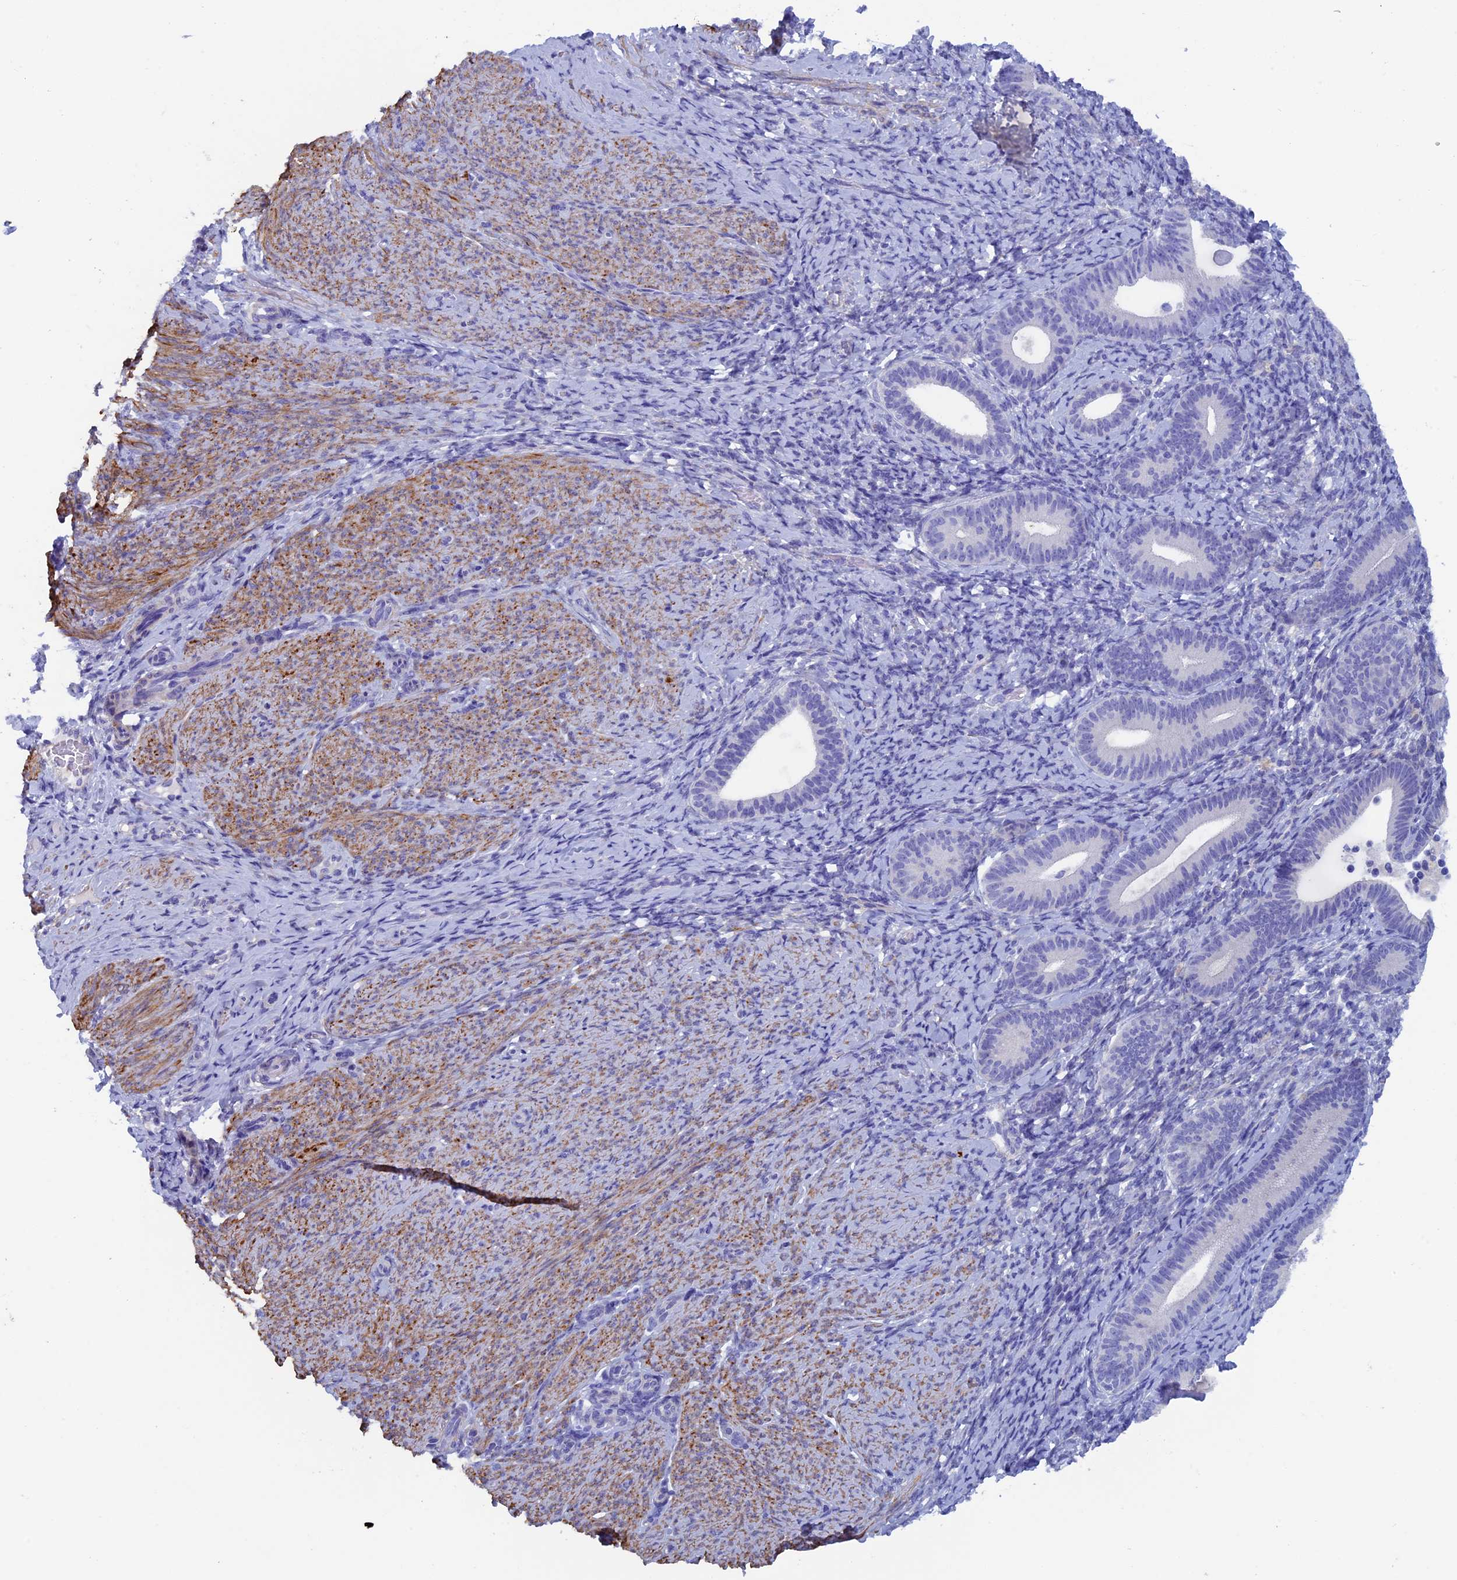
{"staining": {"intensity": "negative", "quantity": "none", "location": "none"}, "tissue": "endometrium", "cell_type": "Cells in endometrial stroma", "image_type": "normal", "snomed": [{"axis": "morphology", "description": "Normal tissue, NOS"}, {"axis": "topography", "description": "Endometrium"}], "caption": "DAB (3,3'-diaminobenzidine) immunohistochemical staining of normal endometrium demonstrates no significant positivity in cells in endometrial stroma. (Stains: DAB (3,3'-diaminobenzidine) IHC with hematoxylin counter stain, Microscopy: brightfield microscopy at high magnification).", "gene": "ADH7", "patient": {"sex": "female", "age": 65}}